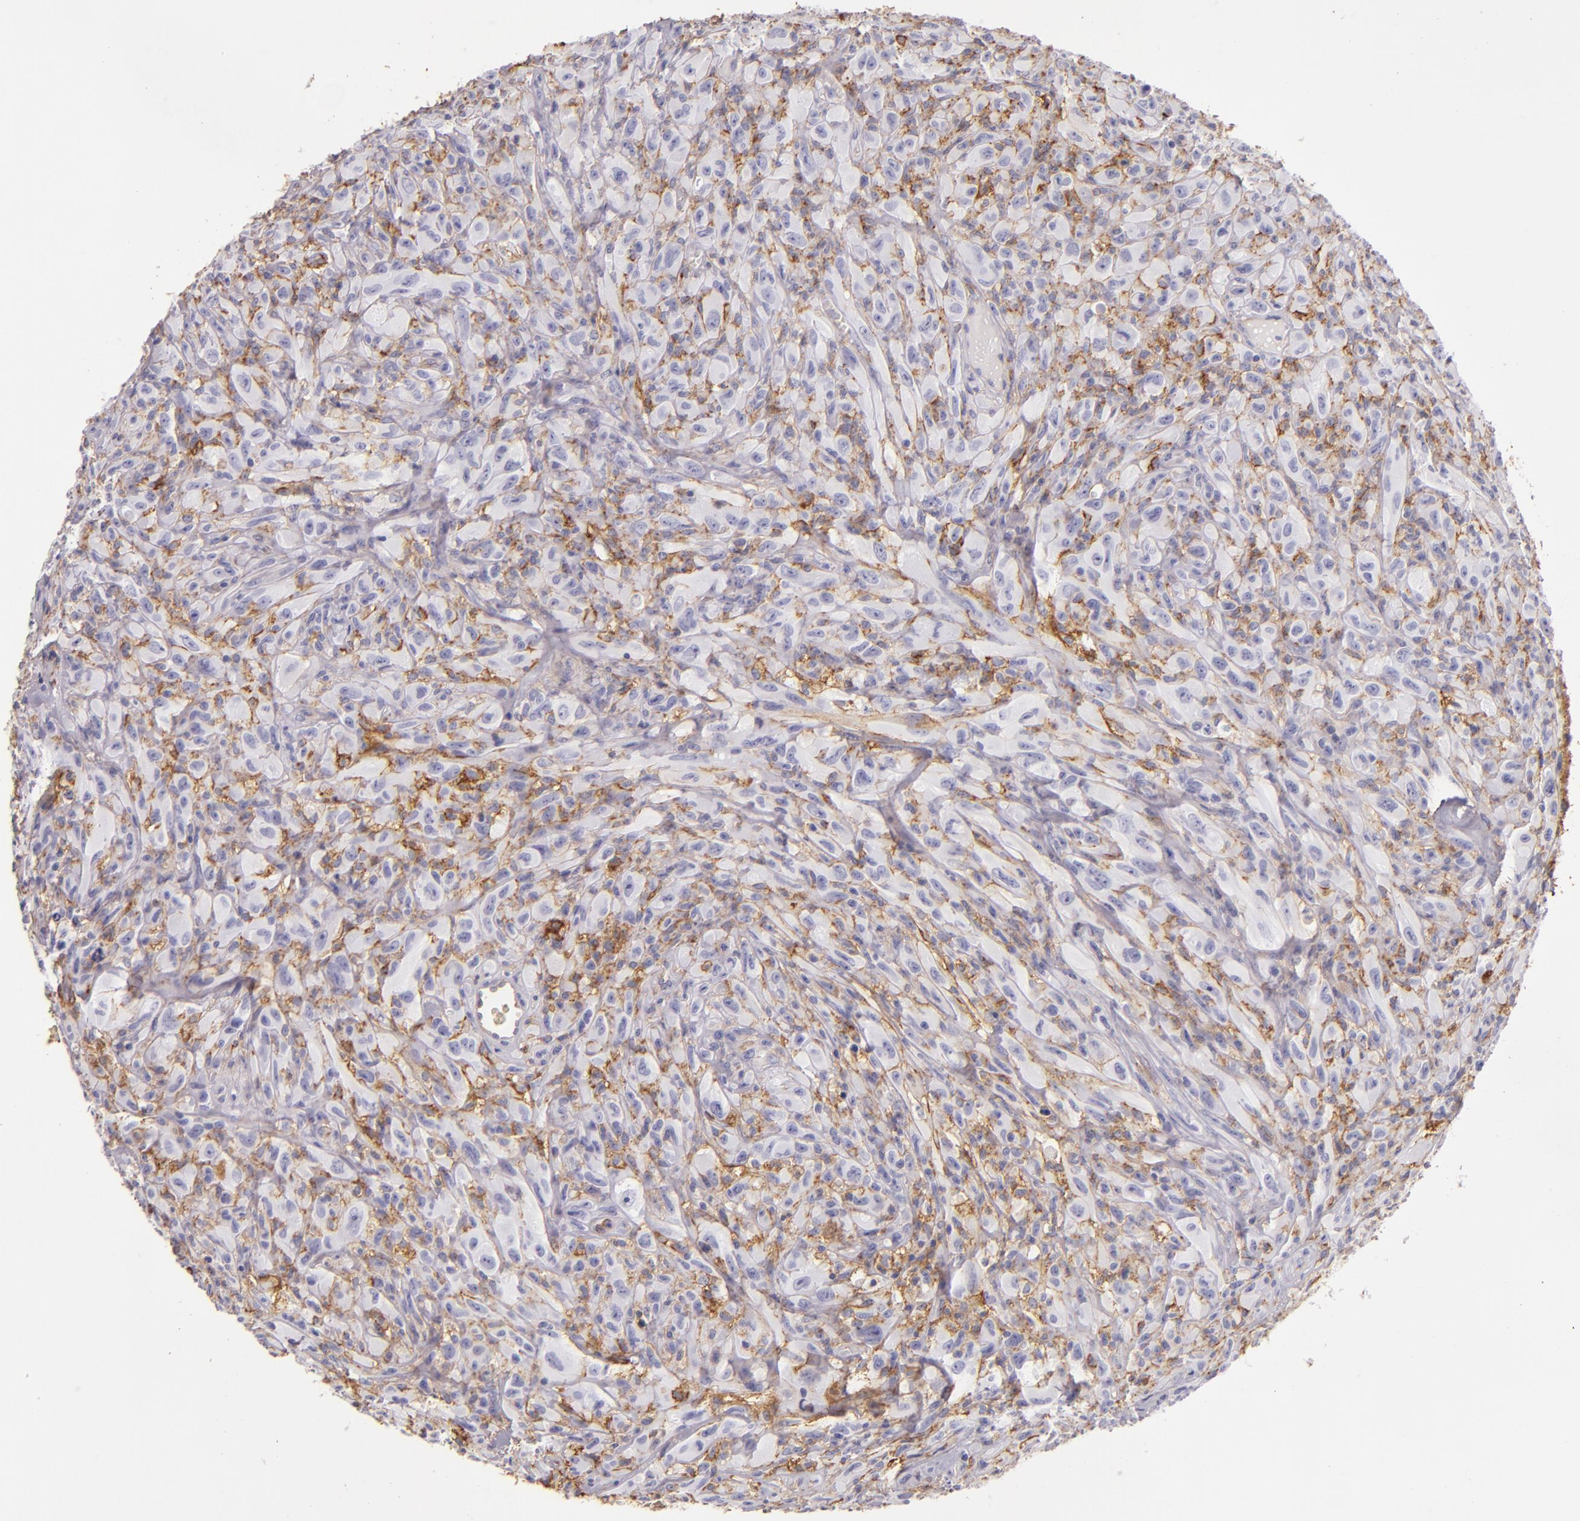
{"staining": {"intensity": "moderate", "quantity": "25%-75%", "location": "cytoplasmic/membranous"}, "tissue": "glioma", "cell_type": "Tumor cells", "image_type": "cancer", "snomed": [{"axis": "morphology", "description": "Glioma, malignant, High grade"}, {"axis": "topography", "description": "Brain"}], "caption": "Malignant high-grade glioma was stained to show a protein in brown. There is medium levels of moderate cytoplasmic/membranous positivity in approximately 25%-75% of tumor cells.", "gene": "CD9", "patient": {"sex": "male", "age": 48}}